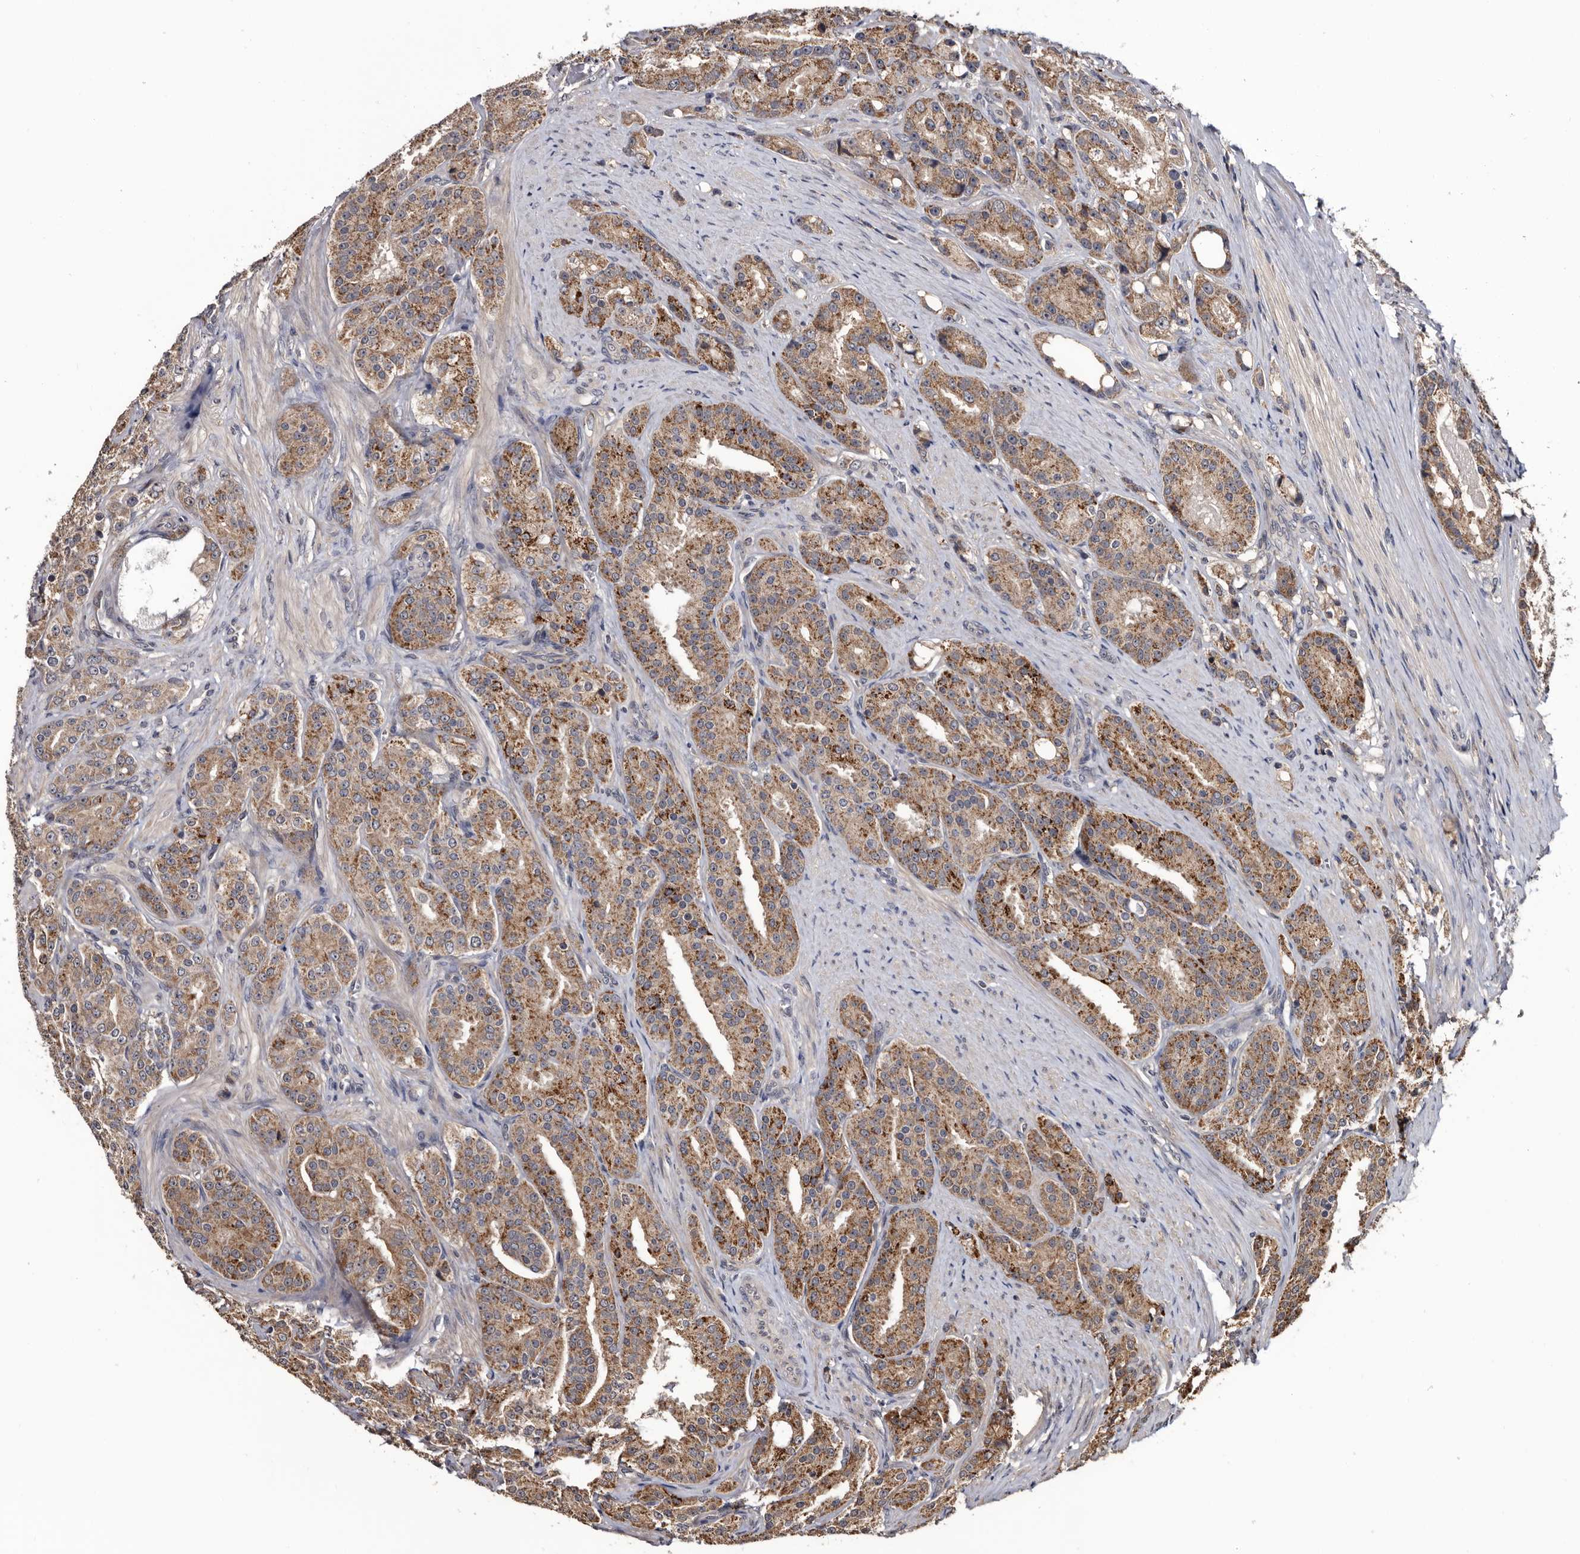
{"staining": {"intensity": "moderate", "quantity": ">75%", "location": "cytoplasmic/membranous"}, "tissue": "prostate cancer", "cell_type": "Tumor cells", "image_type": "cancer", "snomed": [{"axis": "morphology", "description": "Adenocarcinoma, High grade"}, {"axis": "topography", "description": "Prostate"}], "caption": "A micrograph of human prostate cancer (high-grade adenocarcinoma) stained for a protein demonstrates moderate cytoplasmic/membranous brown staining in tumor cells.", "gene": "TTI2", "patient": {"sex": "male", "age": 60}}